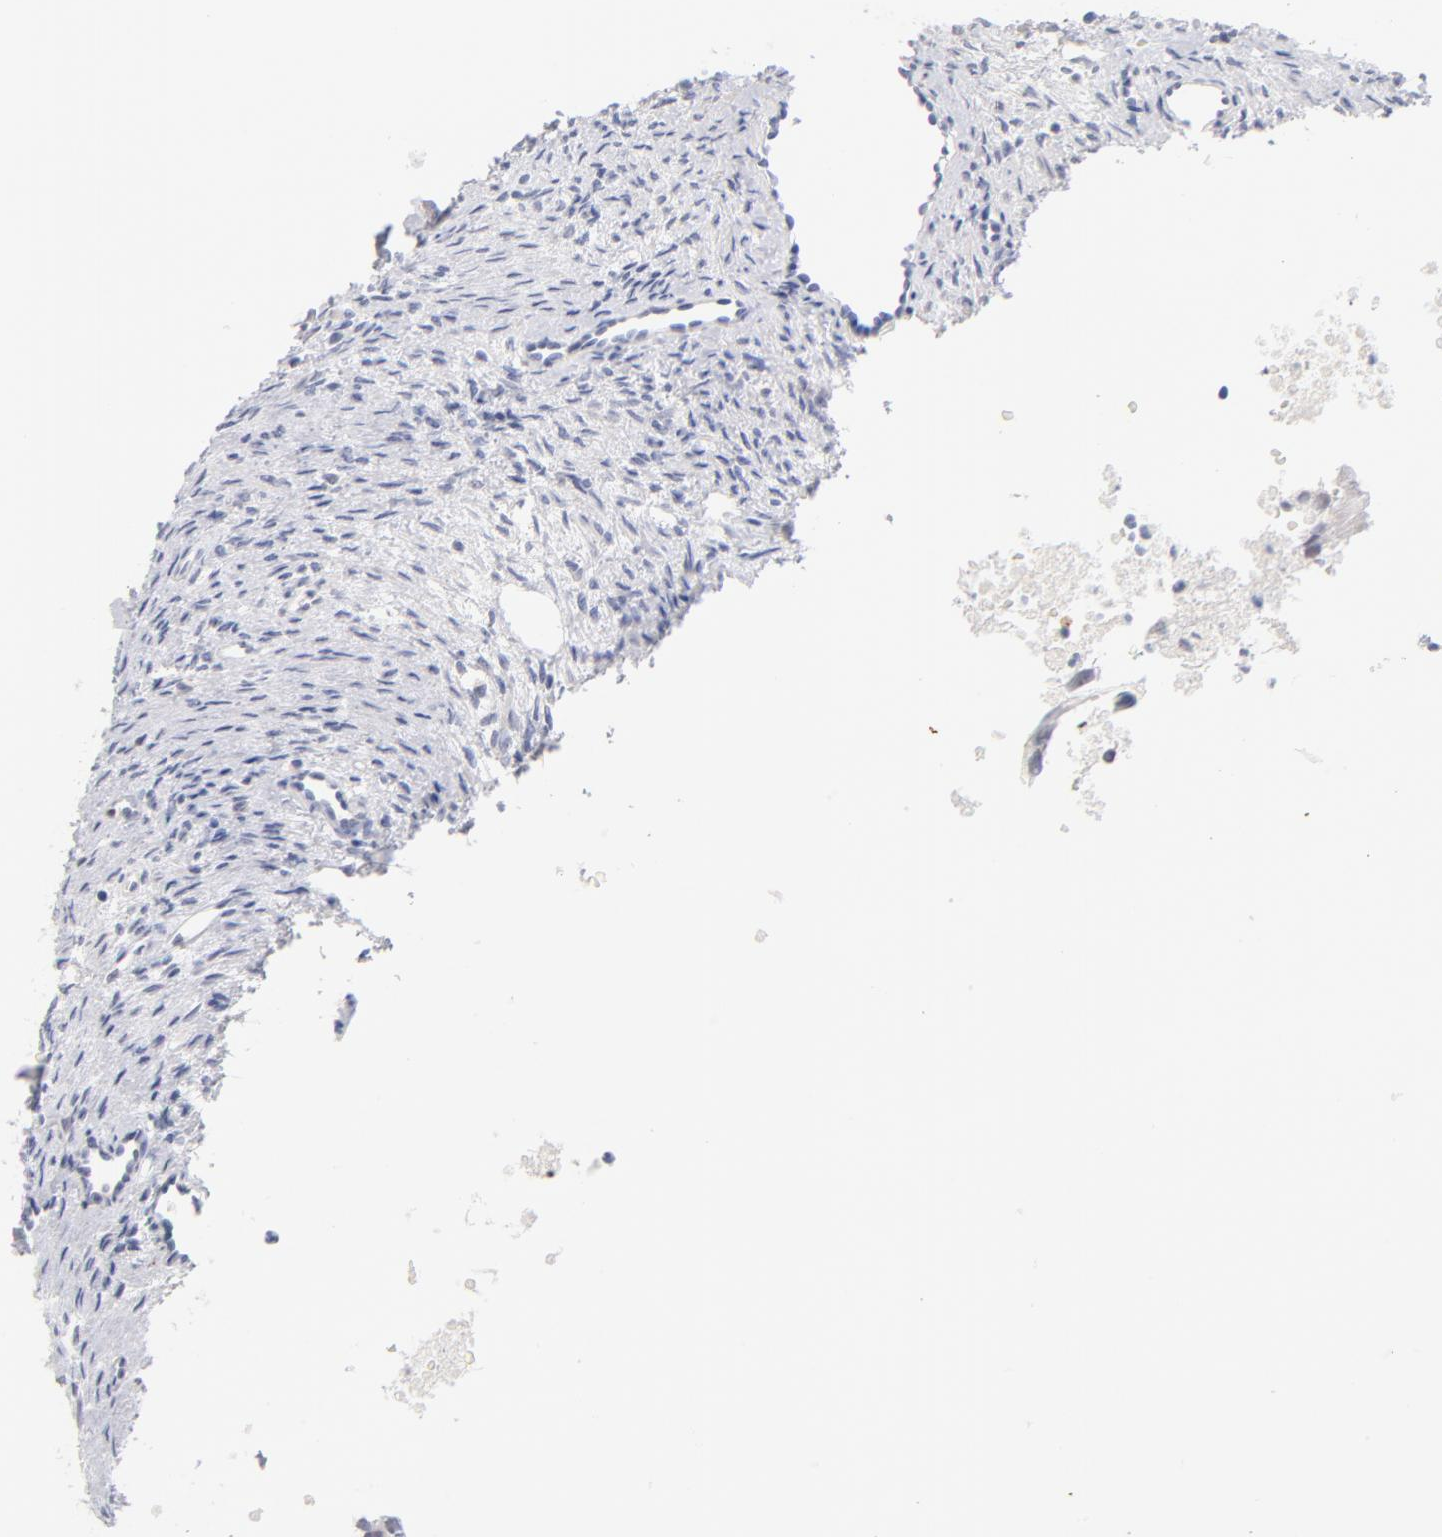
{"staining": {"intensity": "negative", "quantity": "none", "location": "none"}, "tissue": "ovary", "cell_type": "Ovarian stroma cells", "image_type": "normal", "snomed": [{"axis": "morphology", "description": "Normal tissue, NOS"}, {"axis": "topography", "description": "Ovary"}], "caption": "Ovary was stained to show a protein in brown. There is no significant positivity in ovarian stroma cells. Nuclei are stained in blue.", "gene": "PARP1", "patient": {"sex": "female", "age": 33}}